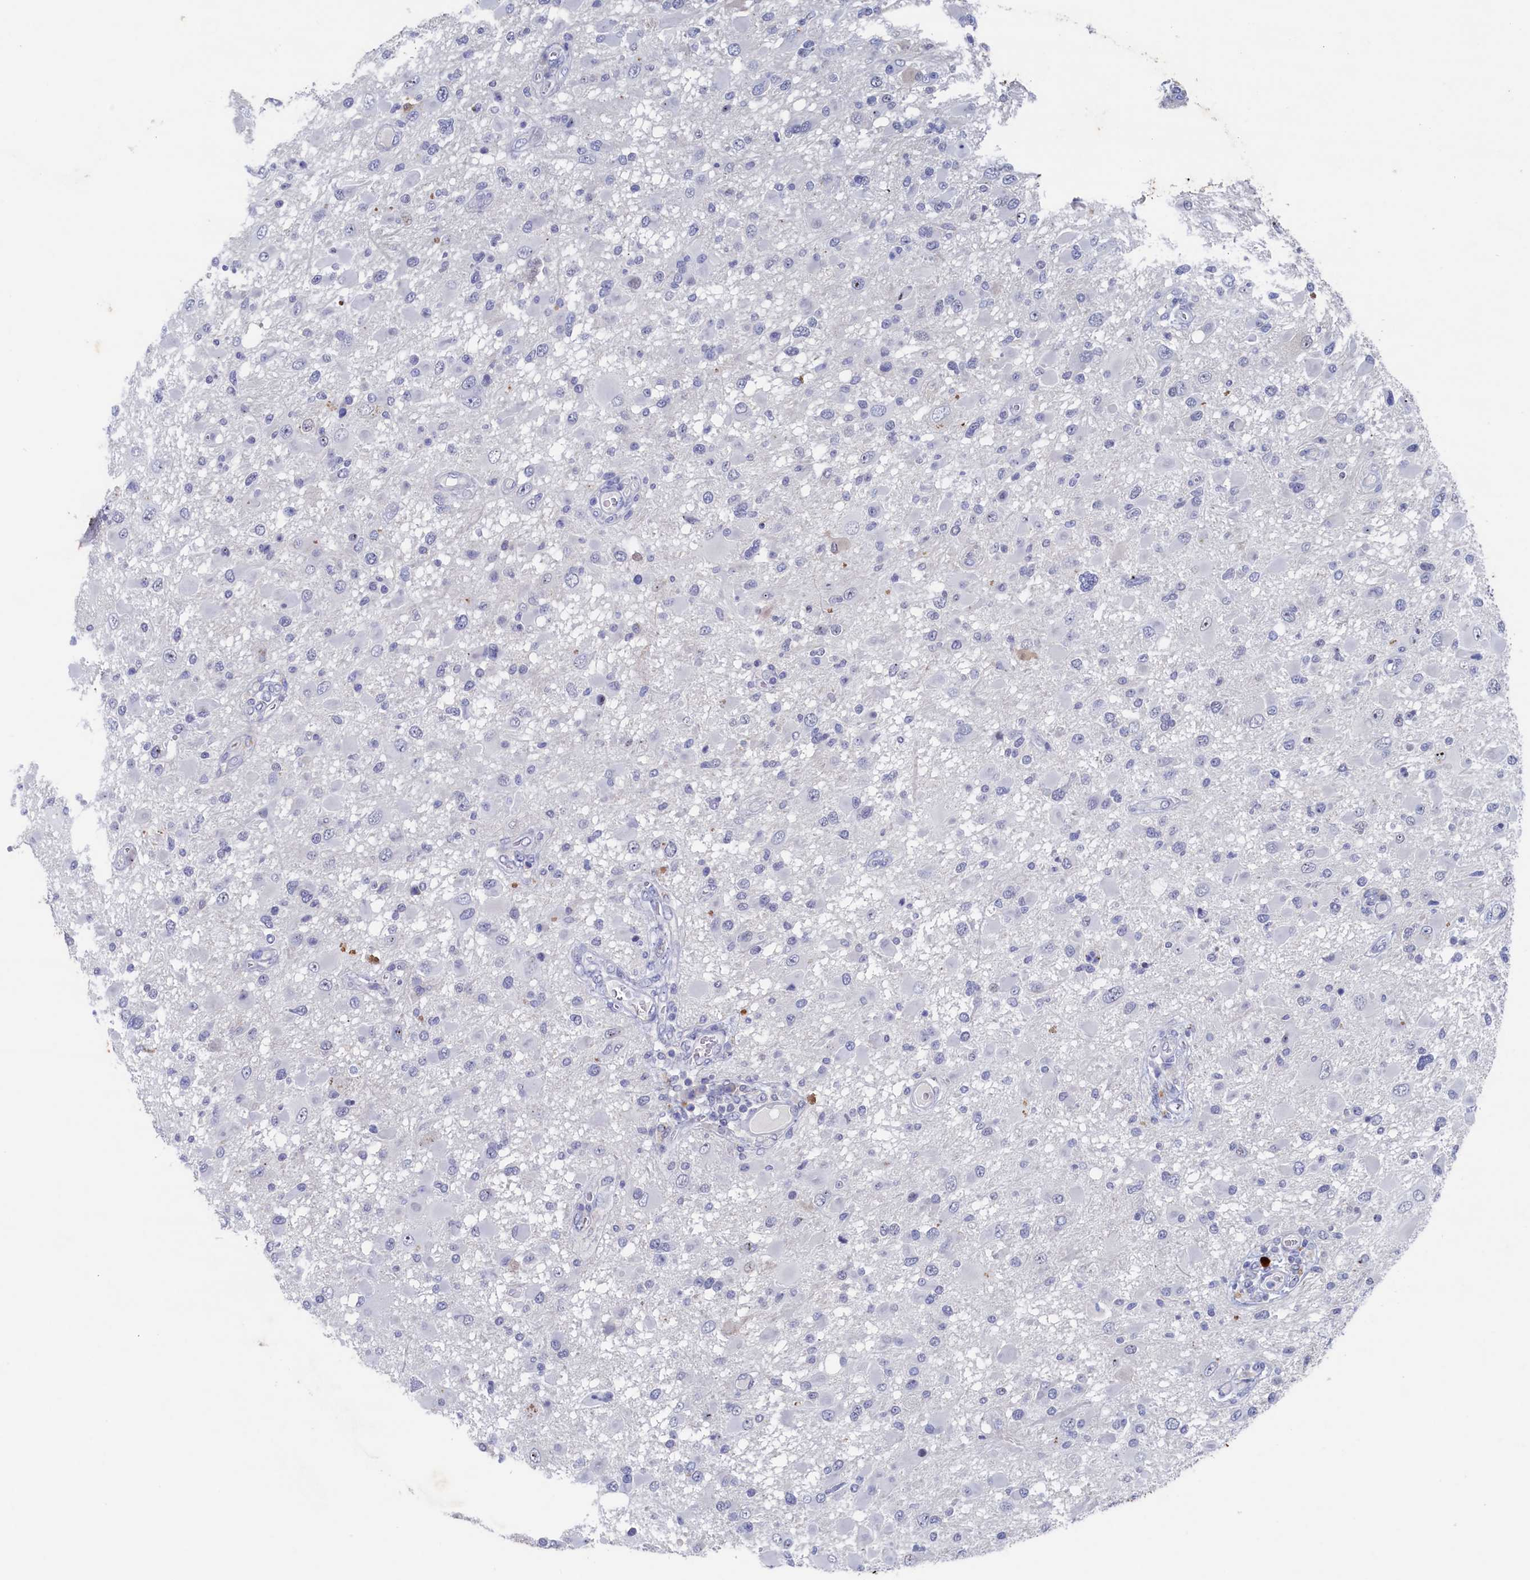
{"staining": {"intensity": "negative", "quantity": "none", "location": "none"}, "tissue": "glioma", "cell_type": "Tumor cells", "image_type": "cancer", "snomed": [{"axis": "morphology", "description": "Glioma, malignant, High grade"}, {"axis": "topography", "description": "Brain"}], "caption": "This is a micrograph of IHC staining of malignant high-grade glioma, which shows no expression in tumor cells.", "gene": "CBLIF", "patient": {"sex": "male", "age": 53}}